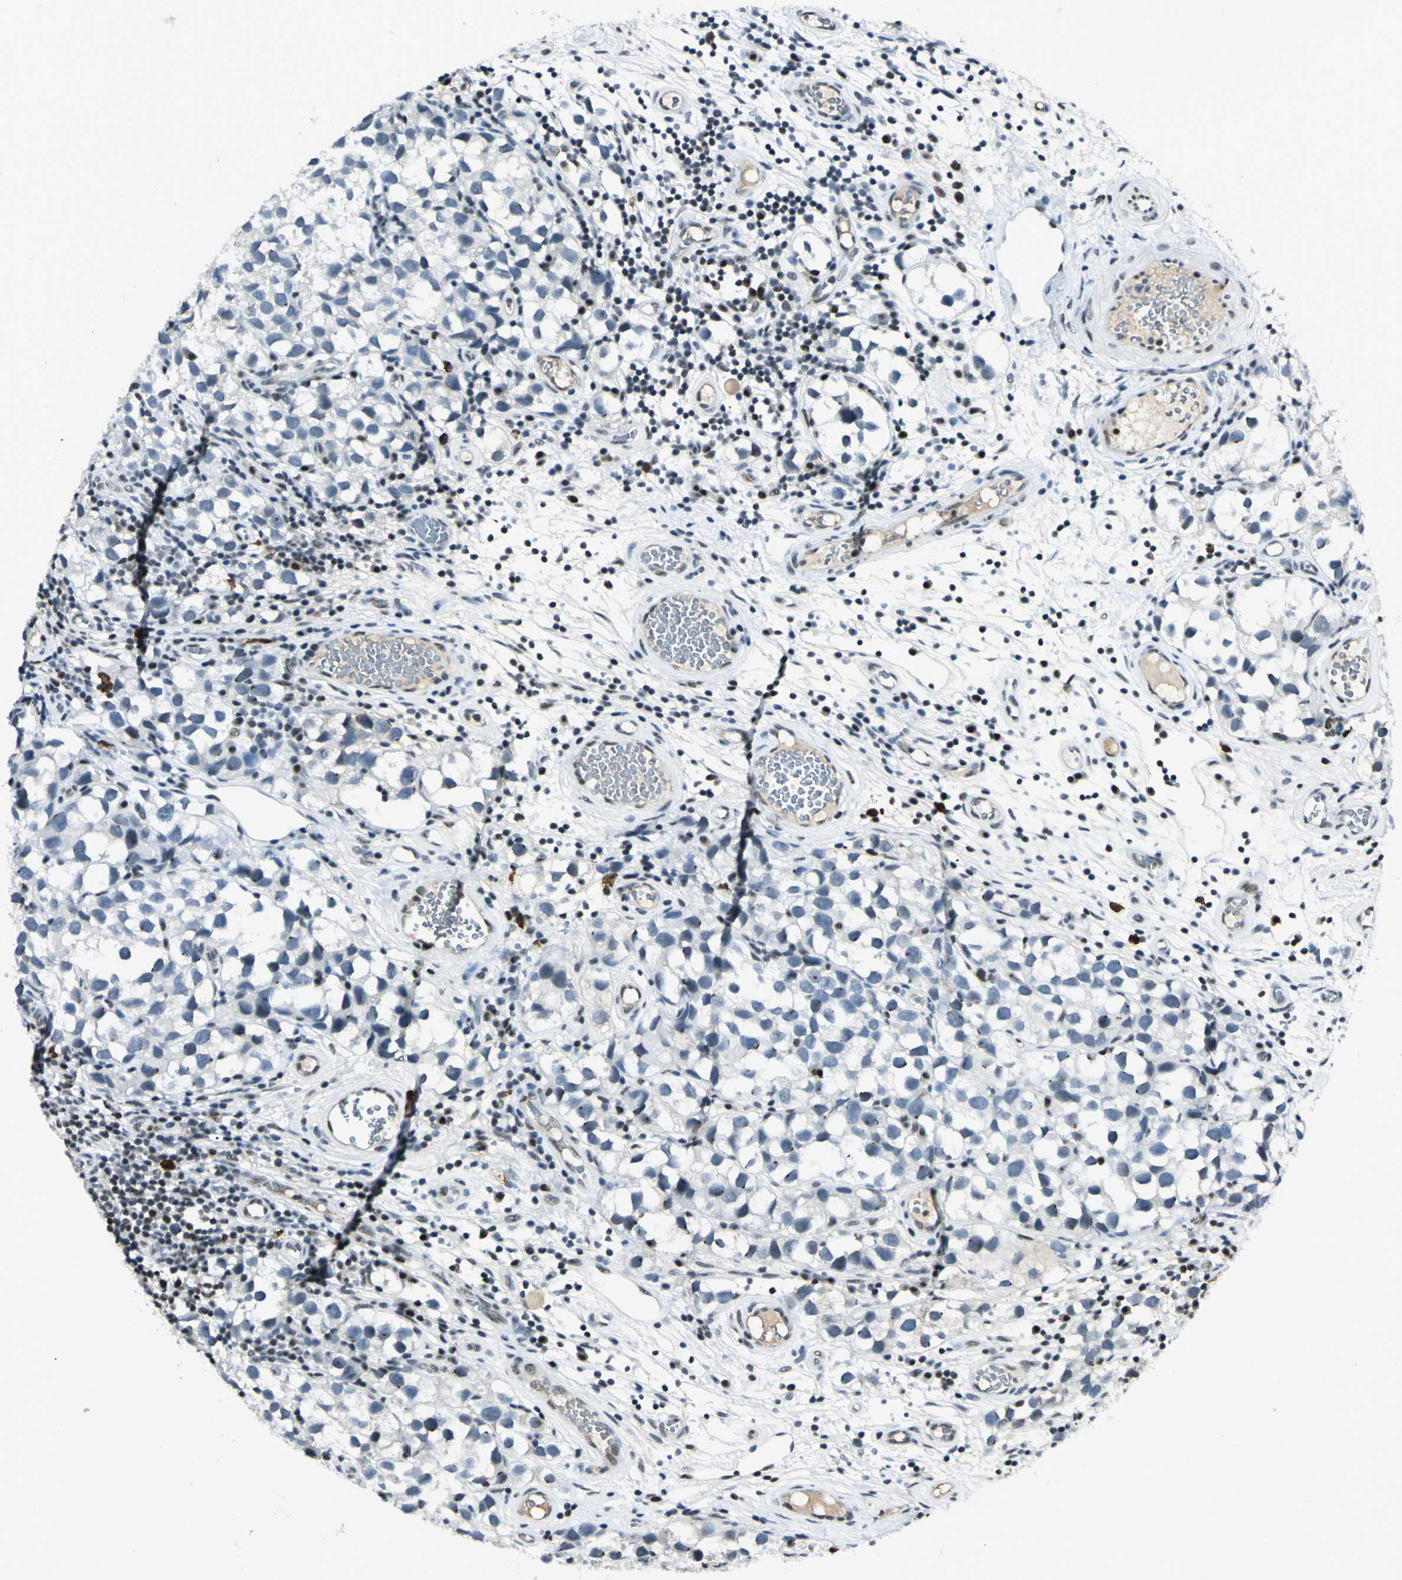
{"staining": {"intensity": "negative", "quantity": "none", "location": "none"}, "tissue": "testis cancer", "cell_type": "Tumor cells", "image_type": "cancer", "snomed": [{"axis": "morphology", "description": "Seminoma, NOS"}, {"axis": "topography", "description": "Testis"}], "caption": "DAB (3,3'-diaminobenzidine) immunohistochemical staining of testis cancer (seminoma) exhibits no significant expression in tumor cells.", "gene": "CCNT1", "patient": {"sex": "male", "age": 39}}